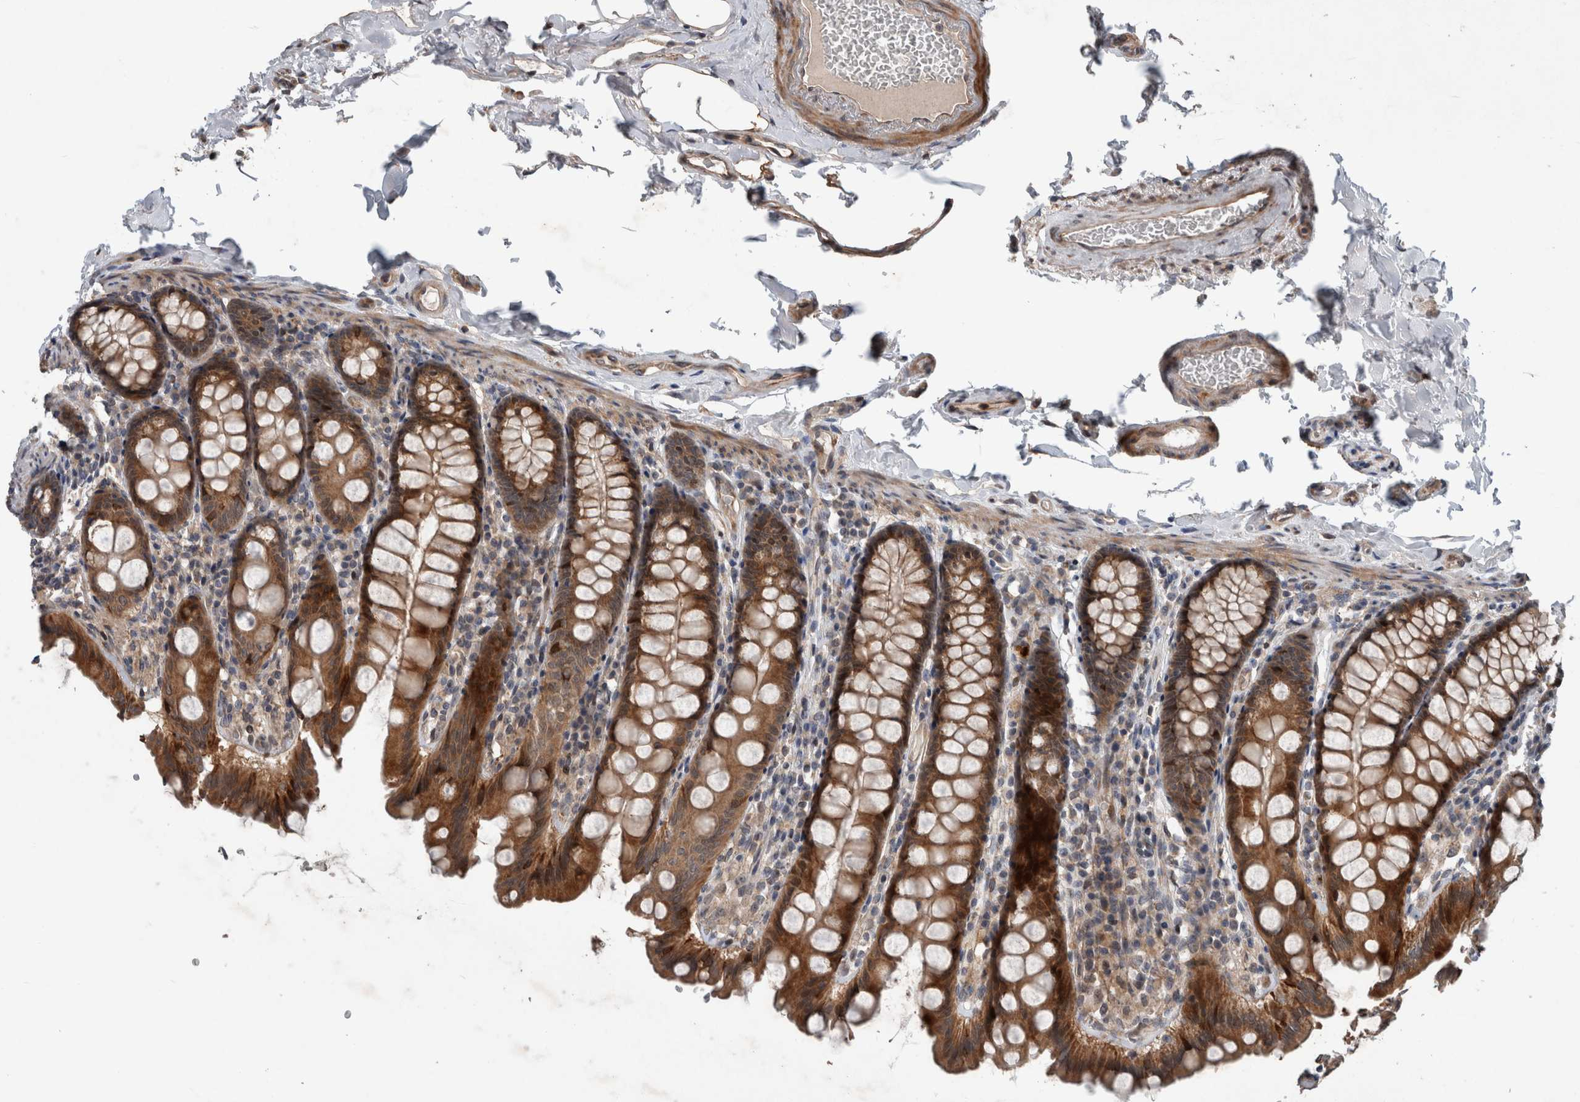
{"staining": {"intensity": "moderate", "quantity": ">75%", "location": "cytoplasmic/membranous"}, "tissue": "colon", "cell_type": "Endothelial cells", "image_type": "normal", "snomed": [{"axis": "morphology", "description": "Normal tissue, NOS"}, {"axis": "topography", "description": "Colon"}, {"axis": "topography", "description": "Peripheral nerve tissue"}], "caption": "A medium amount of moderate cytoplasmic/membranous positivity is identified in approximately >75% of endothelial cells in benign colon. (IHC, brightfield microscopy, high magnification).", "gene": "GIMAP6", "patient": {"sex": "female", "age": 61}}